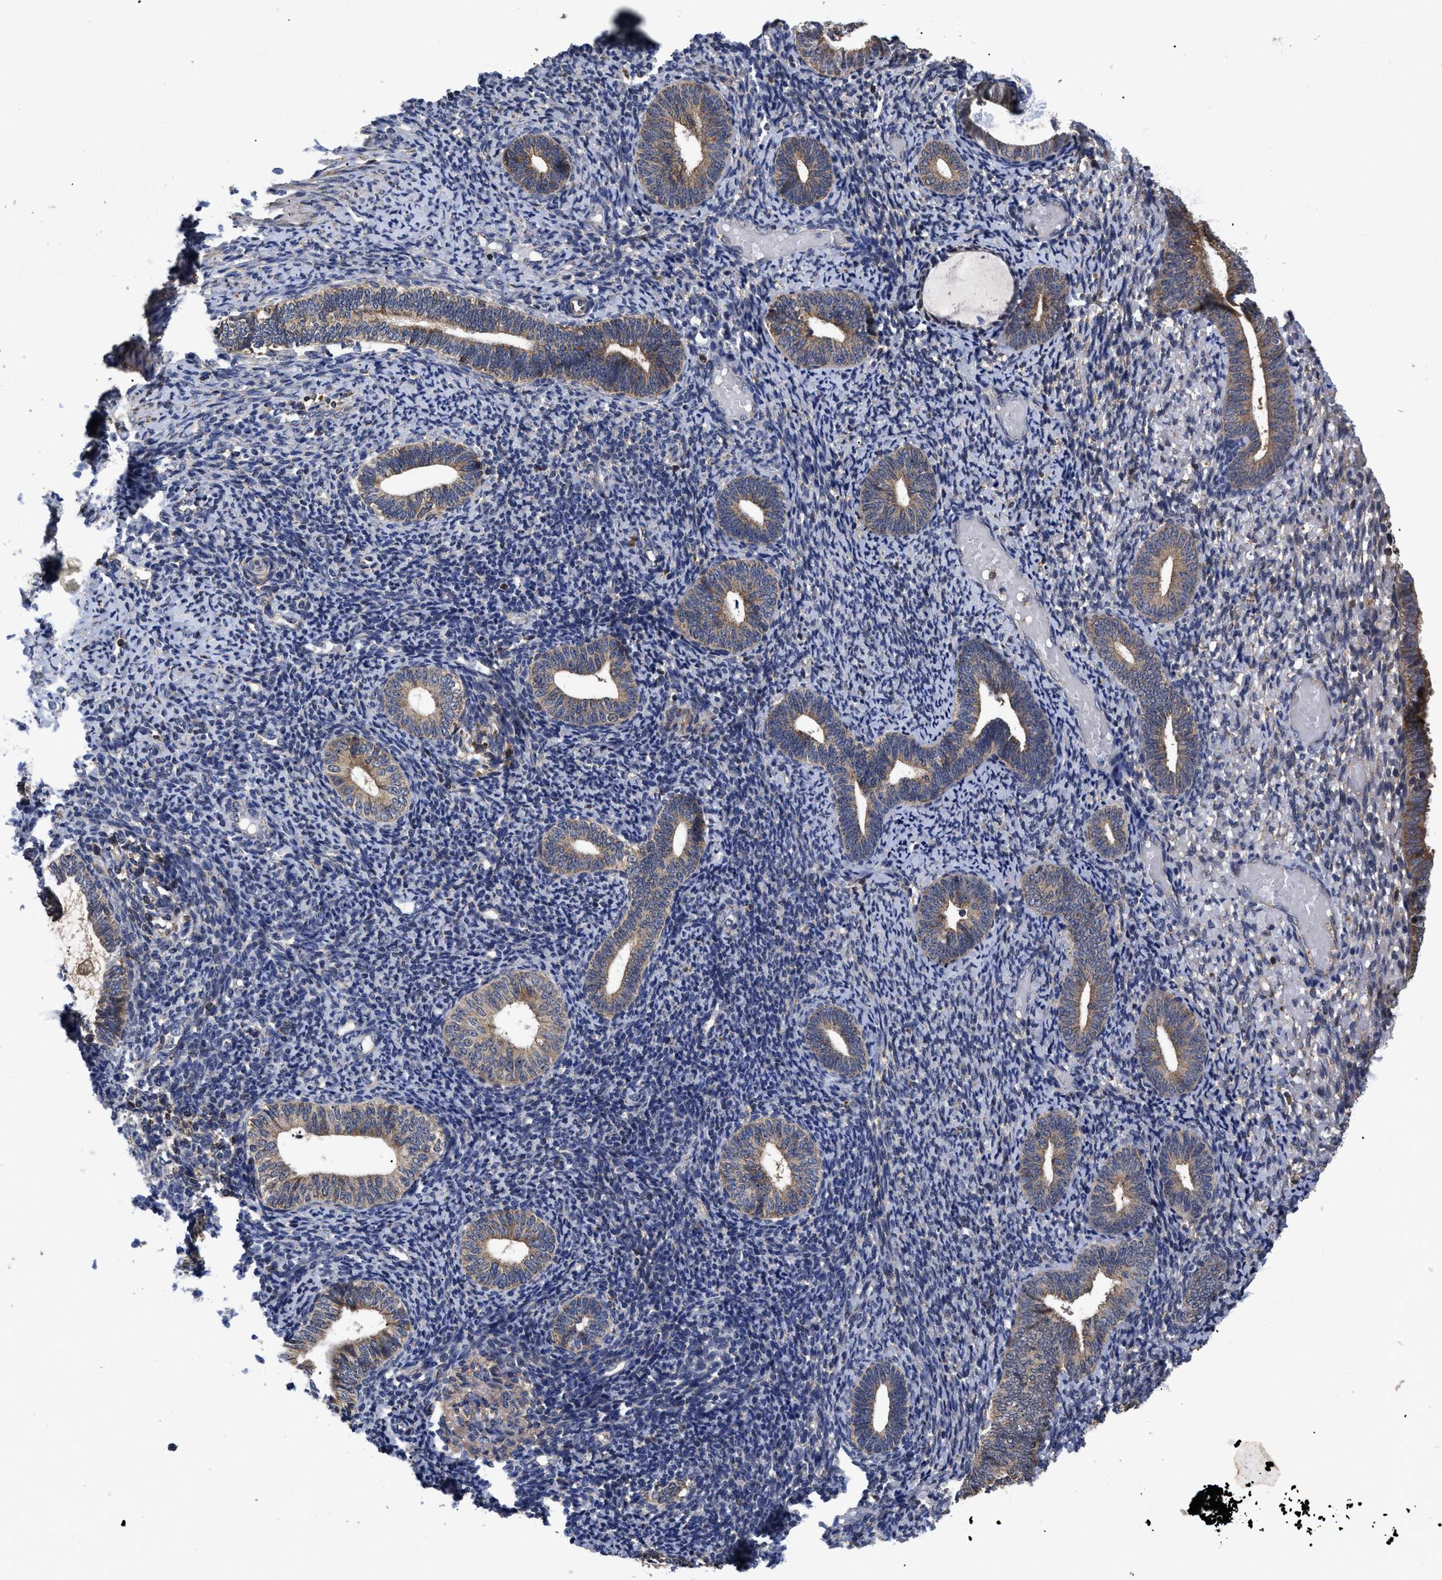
{"staining": {"intensity": "moderate", "quantity": "<25%", "location": "cytoplasmic/membranous"}, "tissue": "endometrium", "cell_type": "Cells in endometrial stroma", "image_type": "normal", "snomed": [{"axis": "morphology", "description": "Normal tissue, NOS"}, {"axis": "topography", "description": "Endometrium"}], "caption": "Cells in endometrial stroma exhibit low levels of moderate cytoplasmic/membranous staining in about <25% of cells in unremarkable endometrium. Immunohistochemistry stains the protein in brown and the nuclei are stained blue.", "gene": "LRRC3", "patient": {"sex": "female", "age": 66}}